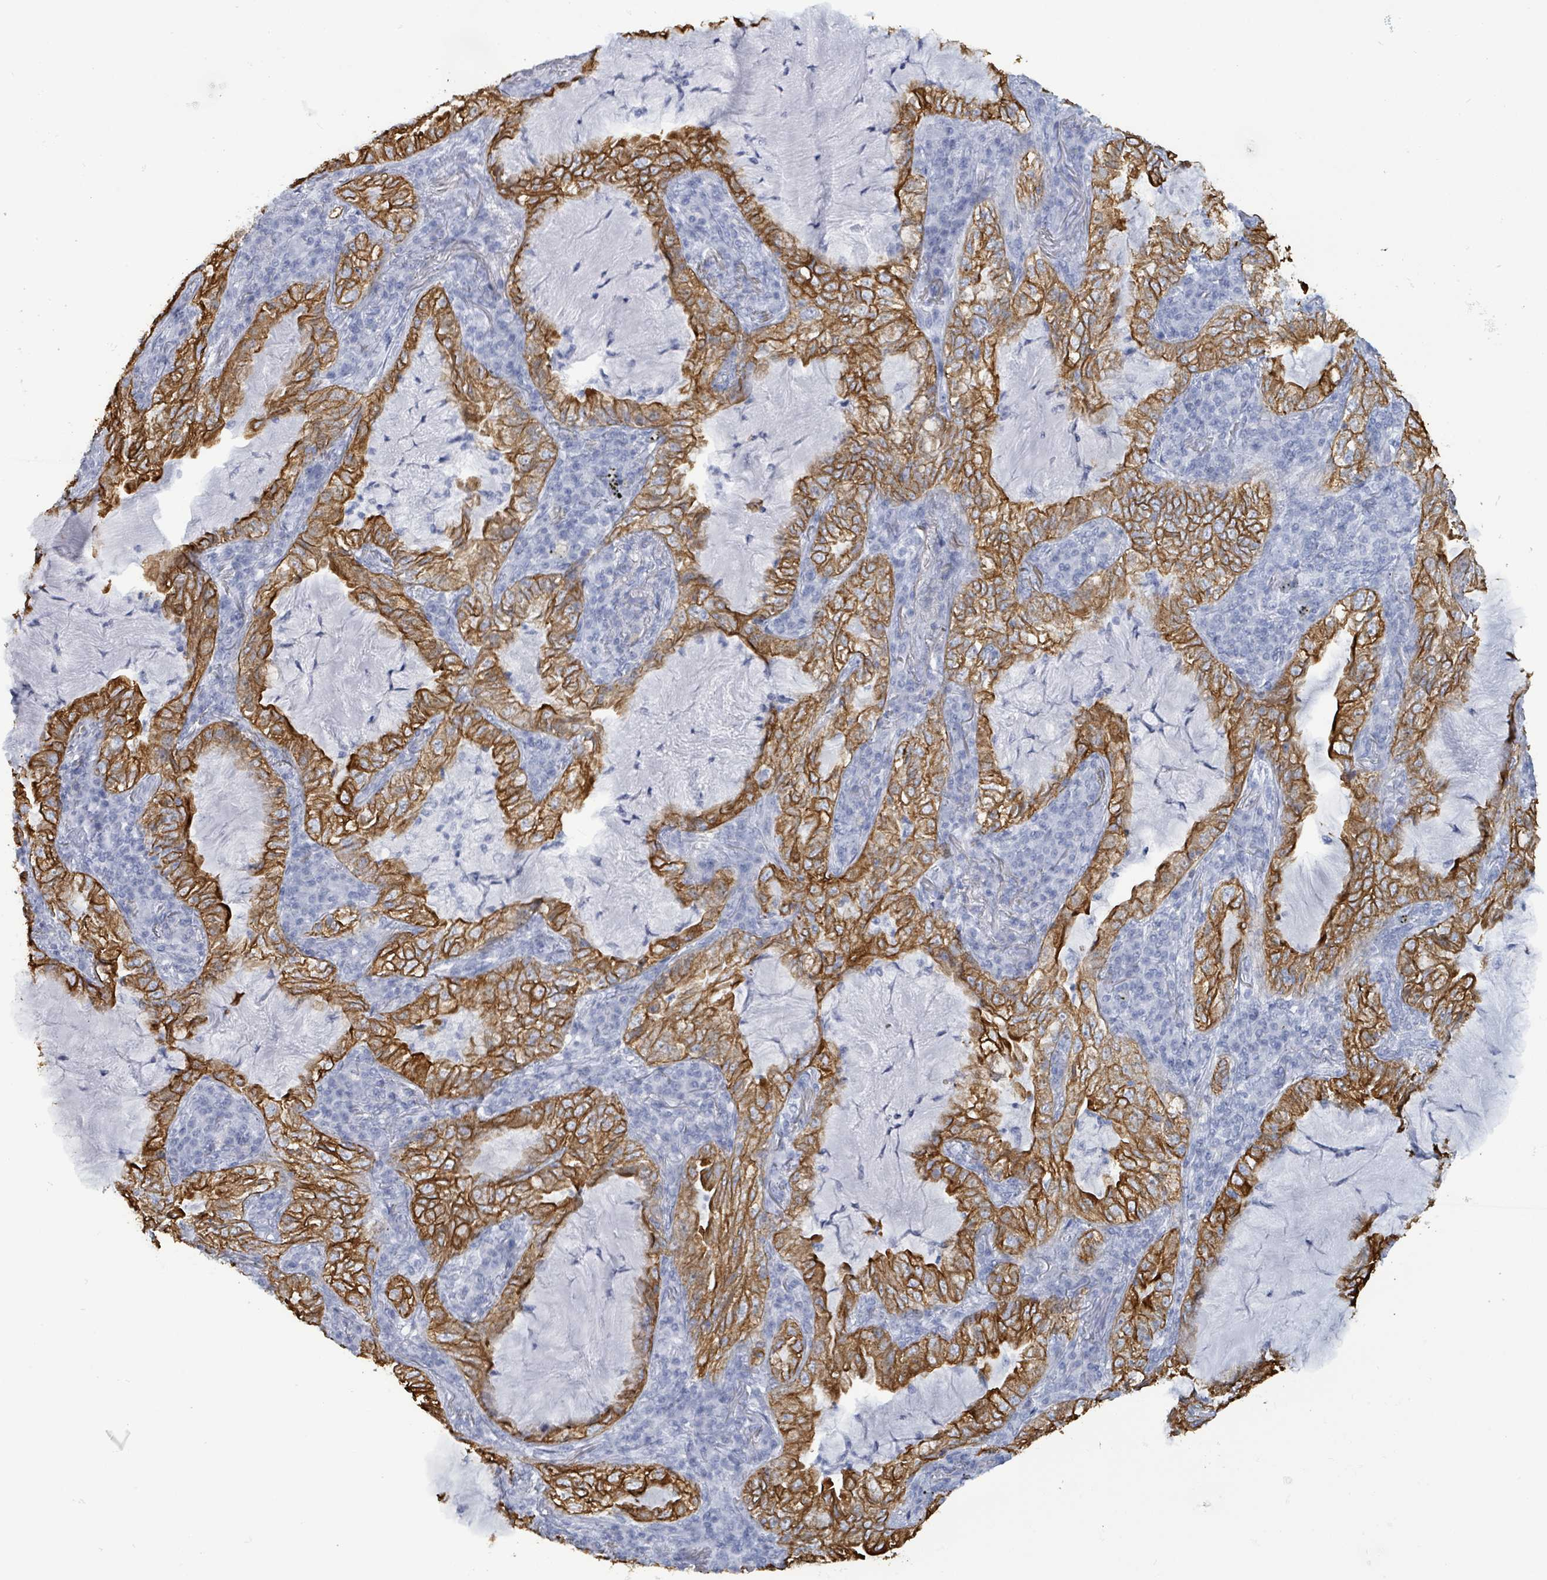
{"staining": {"intensity": "moderate", "quantity": ">75%", "location": "cytoplasmic/membranous"}, "tissue": "lung cancer", "cell_type": "Tumor cells", "image_type": "cancer", "snomed": [{"axis": "morphology", "description": "Adenocarcinoma, NOS"}, {"axis": "topography", "description": "Lung"}], "caption": "Lung adenocarcinoma stained with IHC reveals moderate cytoplasmic/membranous staining in approximately >75% of tumor cells.", "gene": "KRT8", "patient": {"sex": "female", "age": 73}}